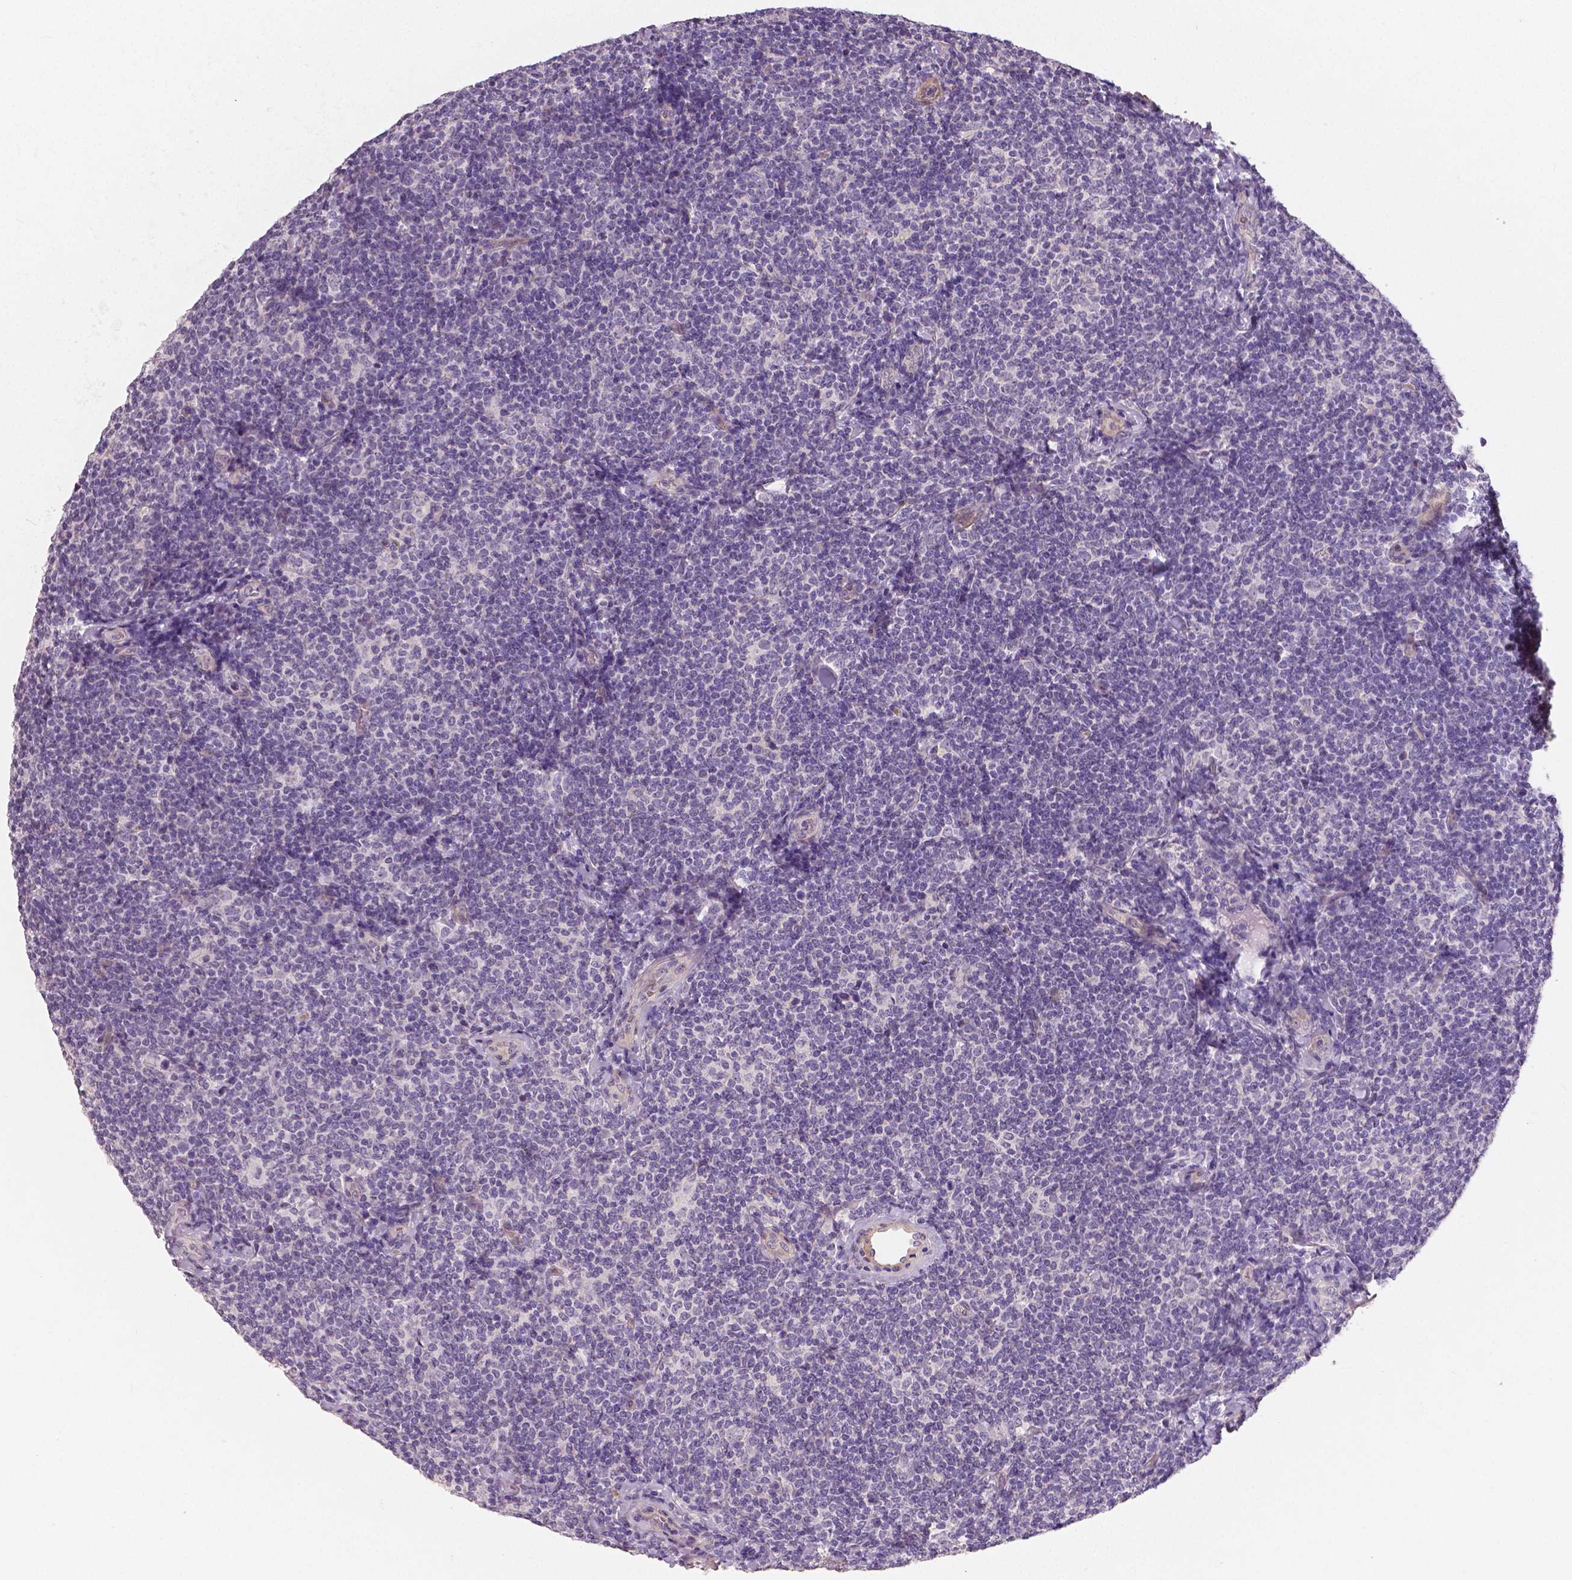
{"staining": {"intensity": "negative", "quantity": "none", "location": "none"}, "tissue": "lymphoma", "cell_type": "Tumor cells", "image_type": "cancer", "snomed": [{"axis": "morphology", "description": "Malignant lymphoma, non-Hodgkin's type, Low grade"}, {"axis": "topography", "description": "Lymph node"}], "caption": "The image shows no staining of tumor cells in malignant lymphoma, non-Hodgkin's type (low-grade).", "gene": "FLT1", "patient": {"sex": "female", "age": 56}}